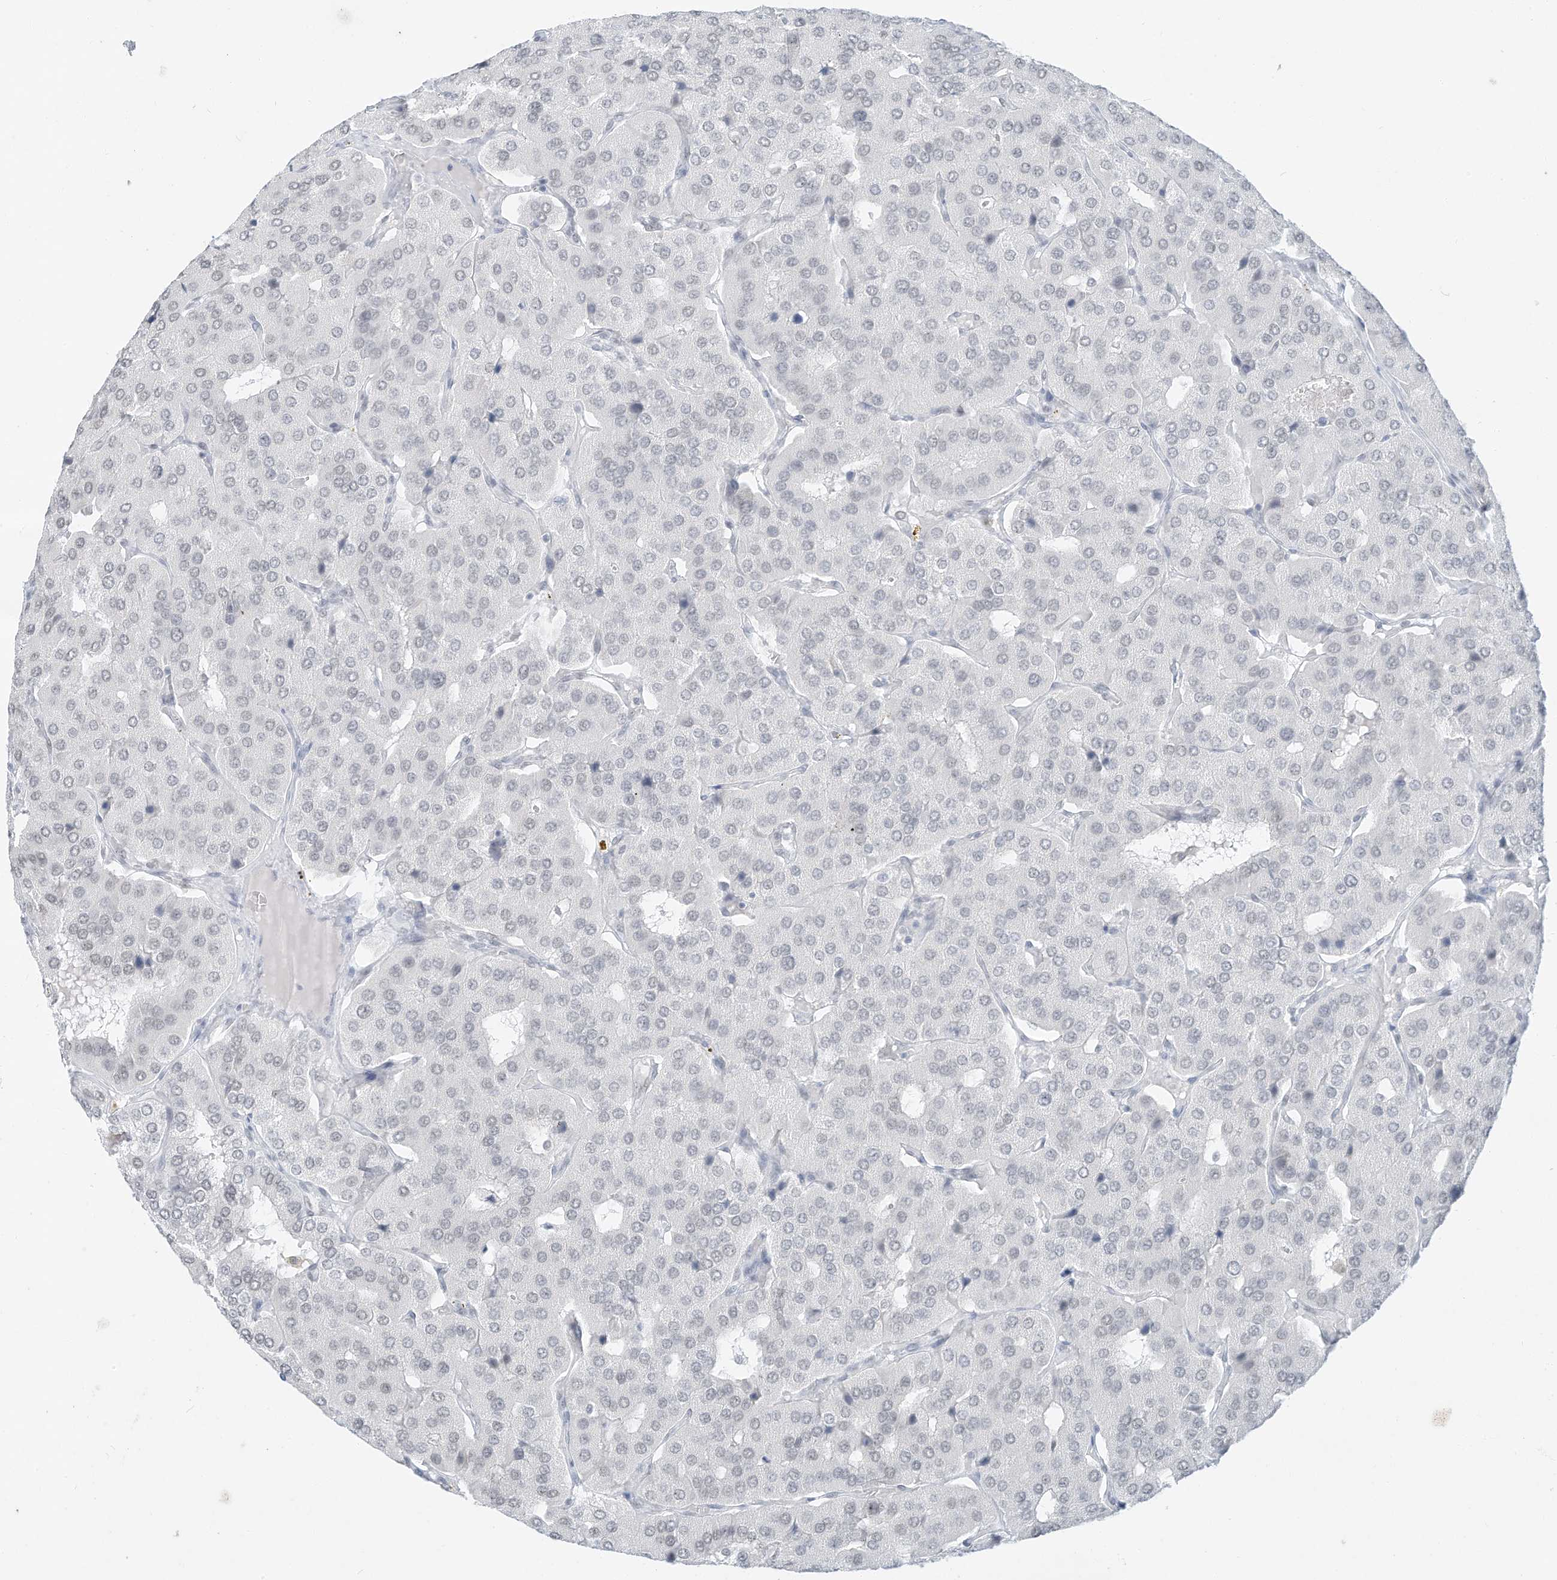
{"staining": {"intensity": "negative", "quantity": "none", "location": "none"}, "tissue": "parathyroid gland", "cell_type": "Glandular cells", "image_type": "normal", "snomed": [{"axis": "morphology", "description": "Normal tissue, NOS"}, {"axis": "morphology", "description": "Adenoma, NOS"}, {"axis": "topography", "description": "Parathyroid gland"}], "caption": "Immunohistochemistry (IHC) of benign parathyroid gland demonstrates no staining in glandular cells.", "gene": "PGC", "patient": {"sex": "female", "age": 86}}